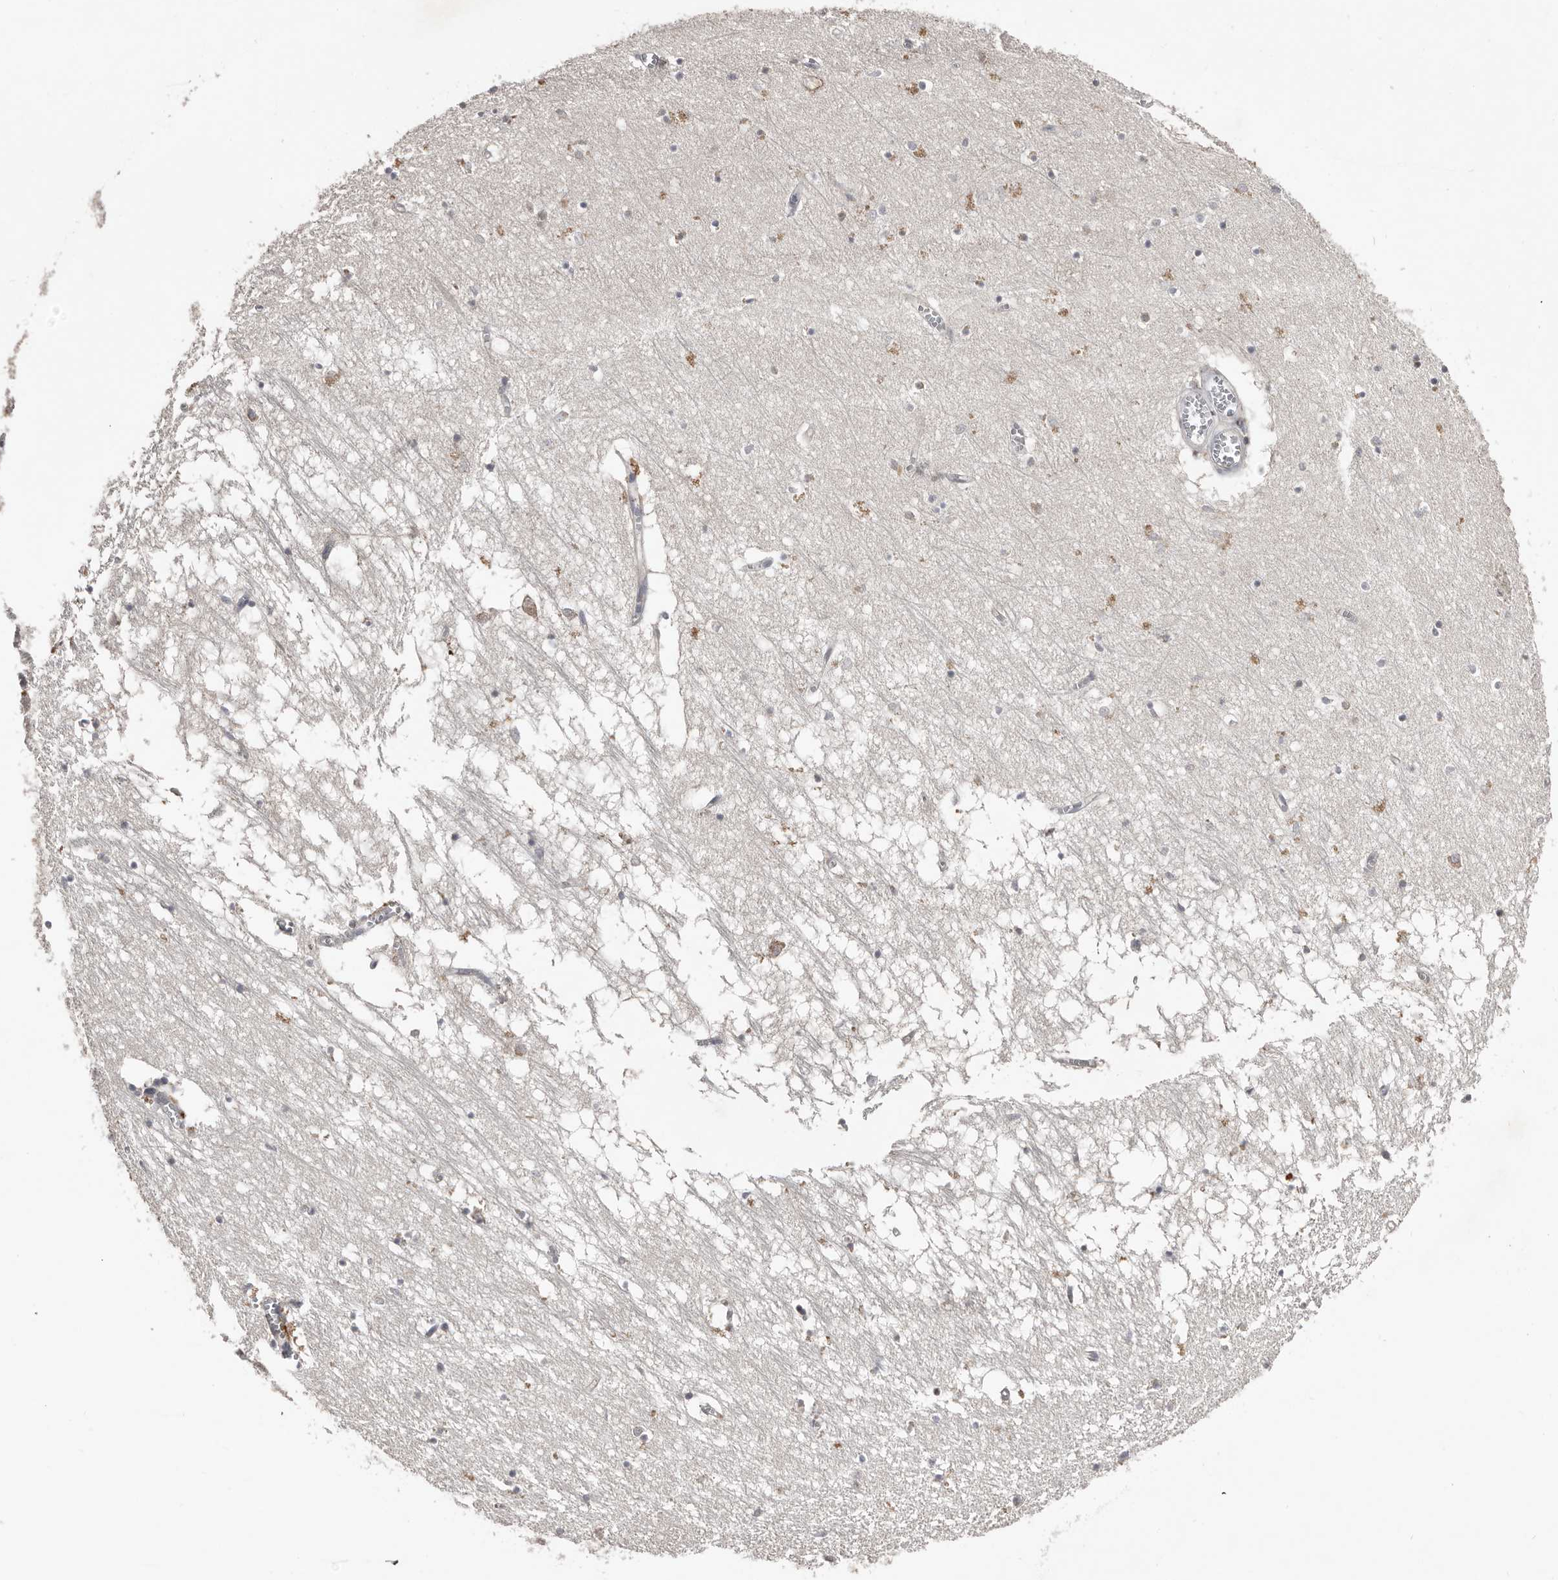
{"staining": {"intensity": "negative", "quantity": "none", "location": "none"}, "tissue": "hippocampus", "cell_type": "Glial cells", "image_type": "normal", "snomed": [{"axis": "morphology", "description": "Normal tissue, NOS"}, {"axis": "topography", "description": "Hippocampus"}], "caption": "DAB immunohistochemical staining of unremarkable human hippocampus demonstrates no significant staining in glial cells. (Immunohistochemistry (ihc), brightfield microscopy, high magnification).", "gene": "SLC39A2", "patient": {"sex": "male", "age": 70}}